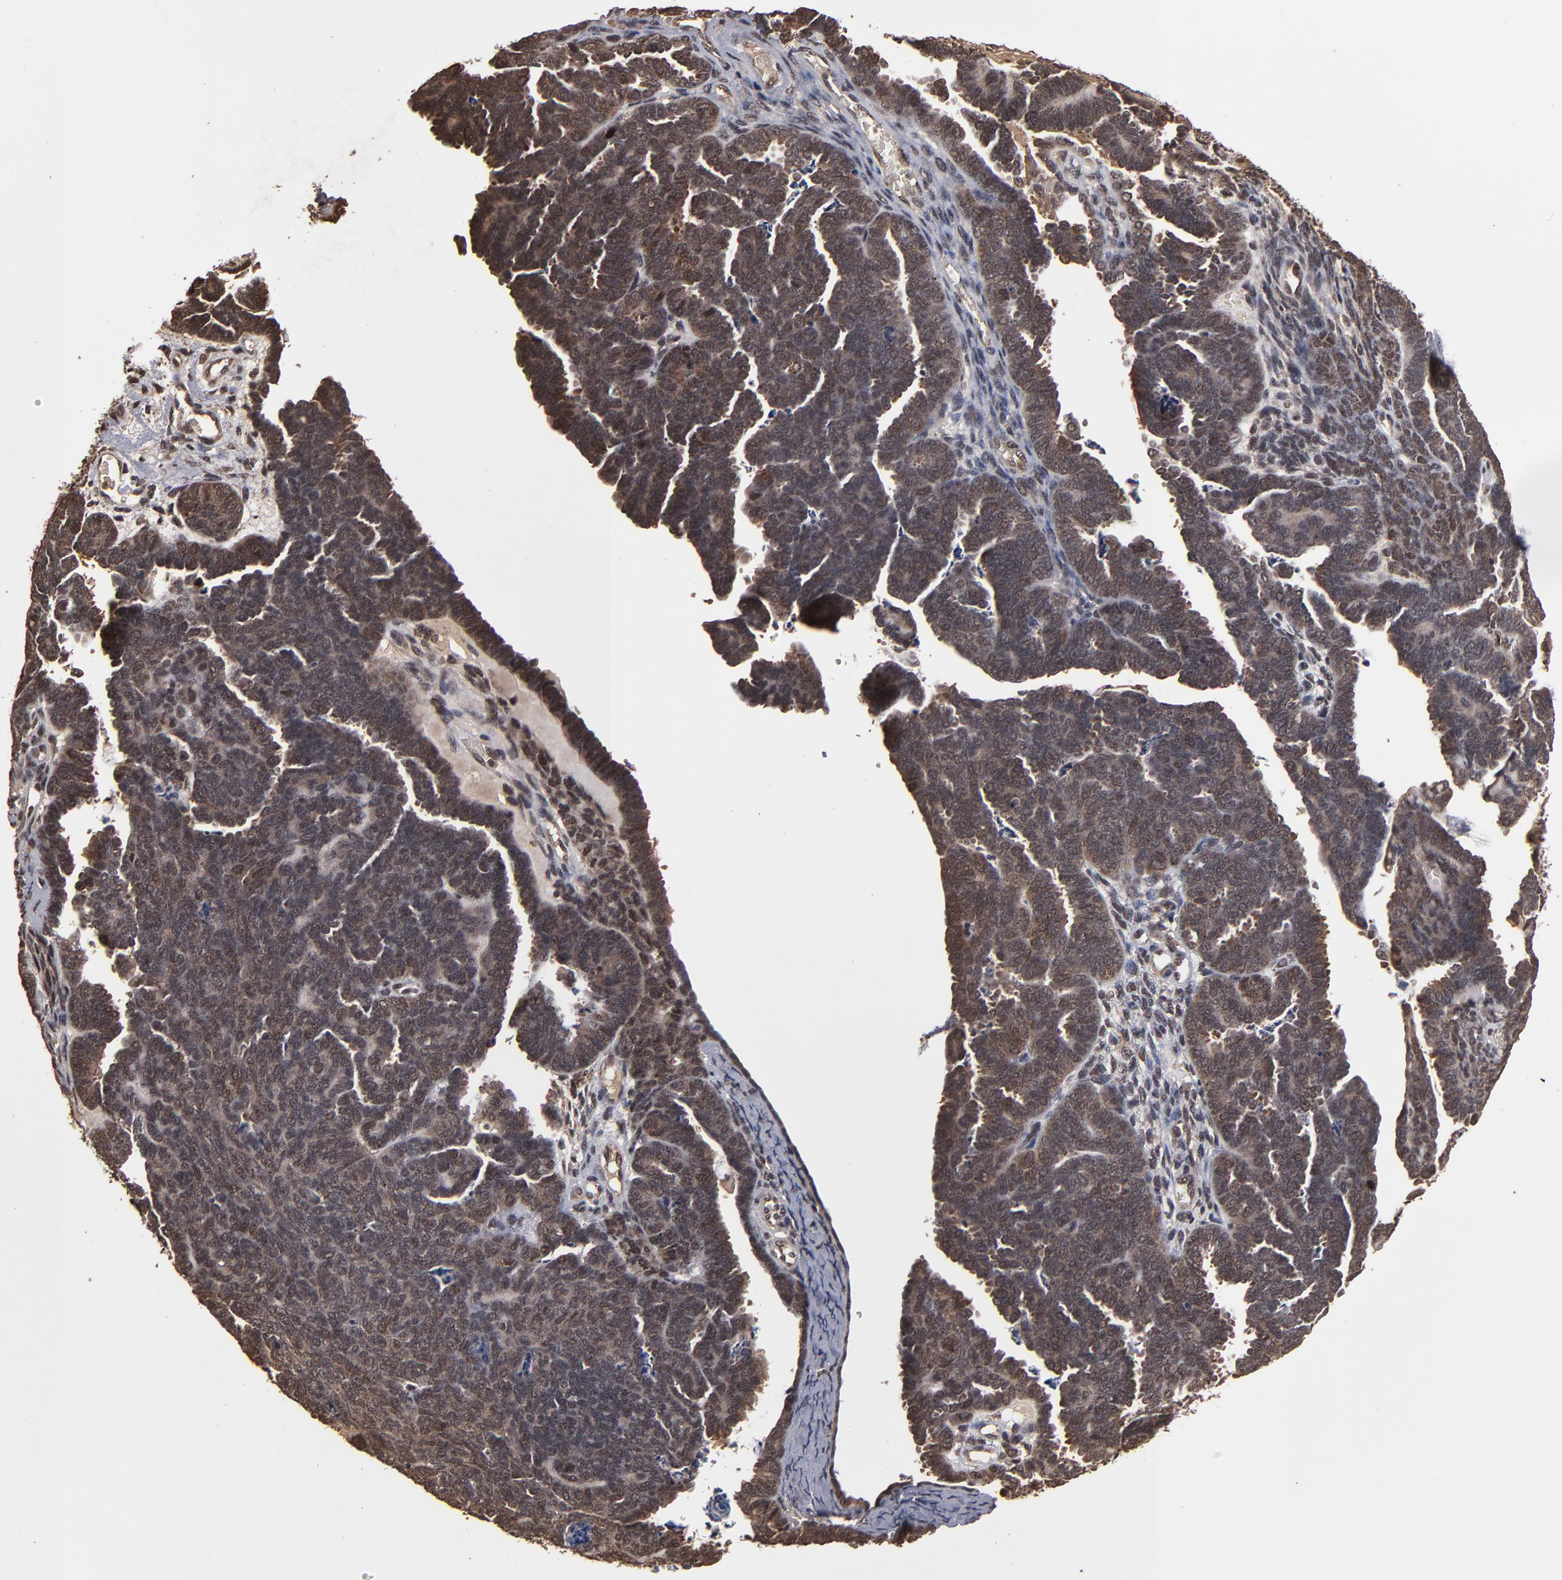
{"staining": {"intensity": "strong", "quantity": ">75%", "location": "cytoplasmic/membranous,nuclear"}, "tissue": "endometrial cancer", "cell_type": "Tumor cells", "image_type": "cancer", "snomed": [{"axis": "morphology", "description": "Neoplasm, malignant, NOS"}, {"axis": "topography", "description": "Endometrium"}], "caption": "A brown stain labels strong cytoplasmic/membranous and nuclear positivity of a protein in human malignant neoplasm (endometrial) tumor cells. The staining is performed using DAB (3,3'-diaminobenzidine) brown chromogen to label protein expression. The nuclei are counter-stained blue using hematoxylin.", "gene": "NXF2B", "patient": {"sex": "female", "age": 74}}